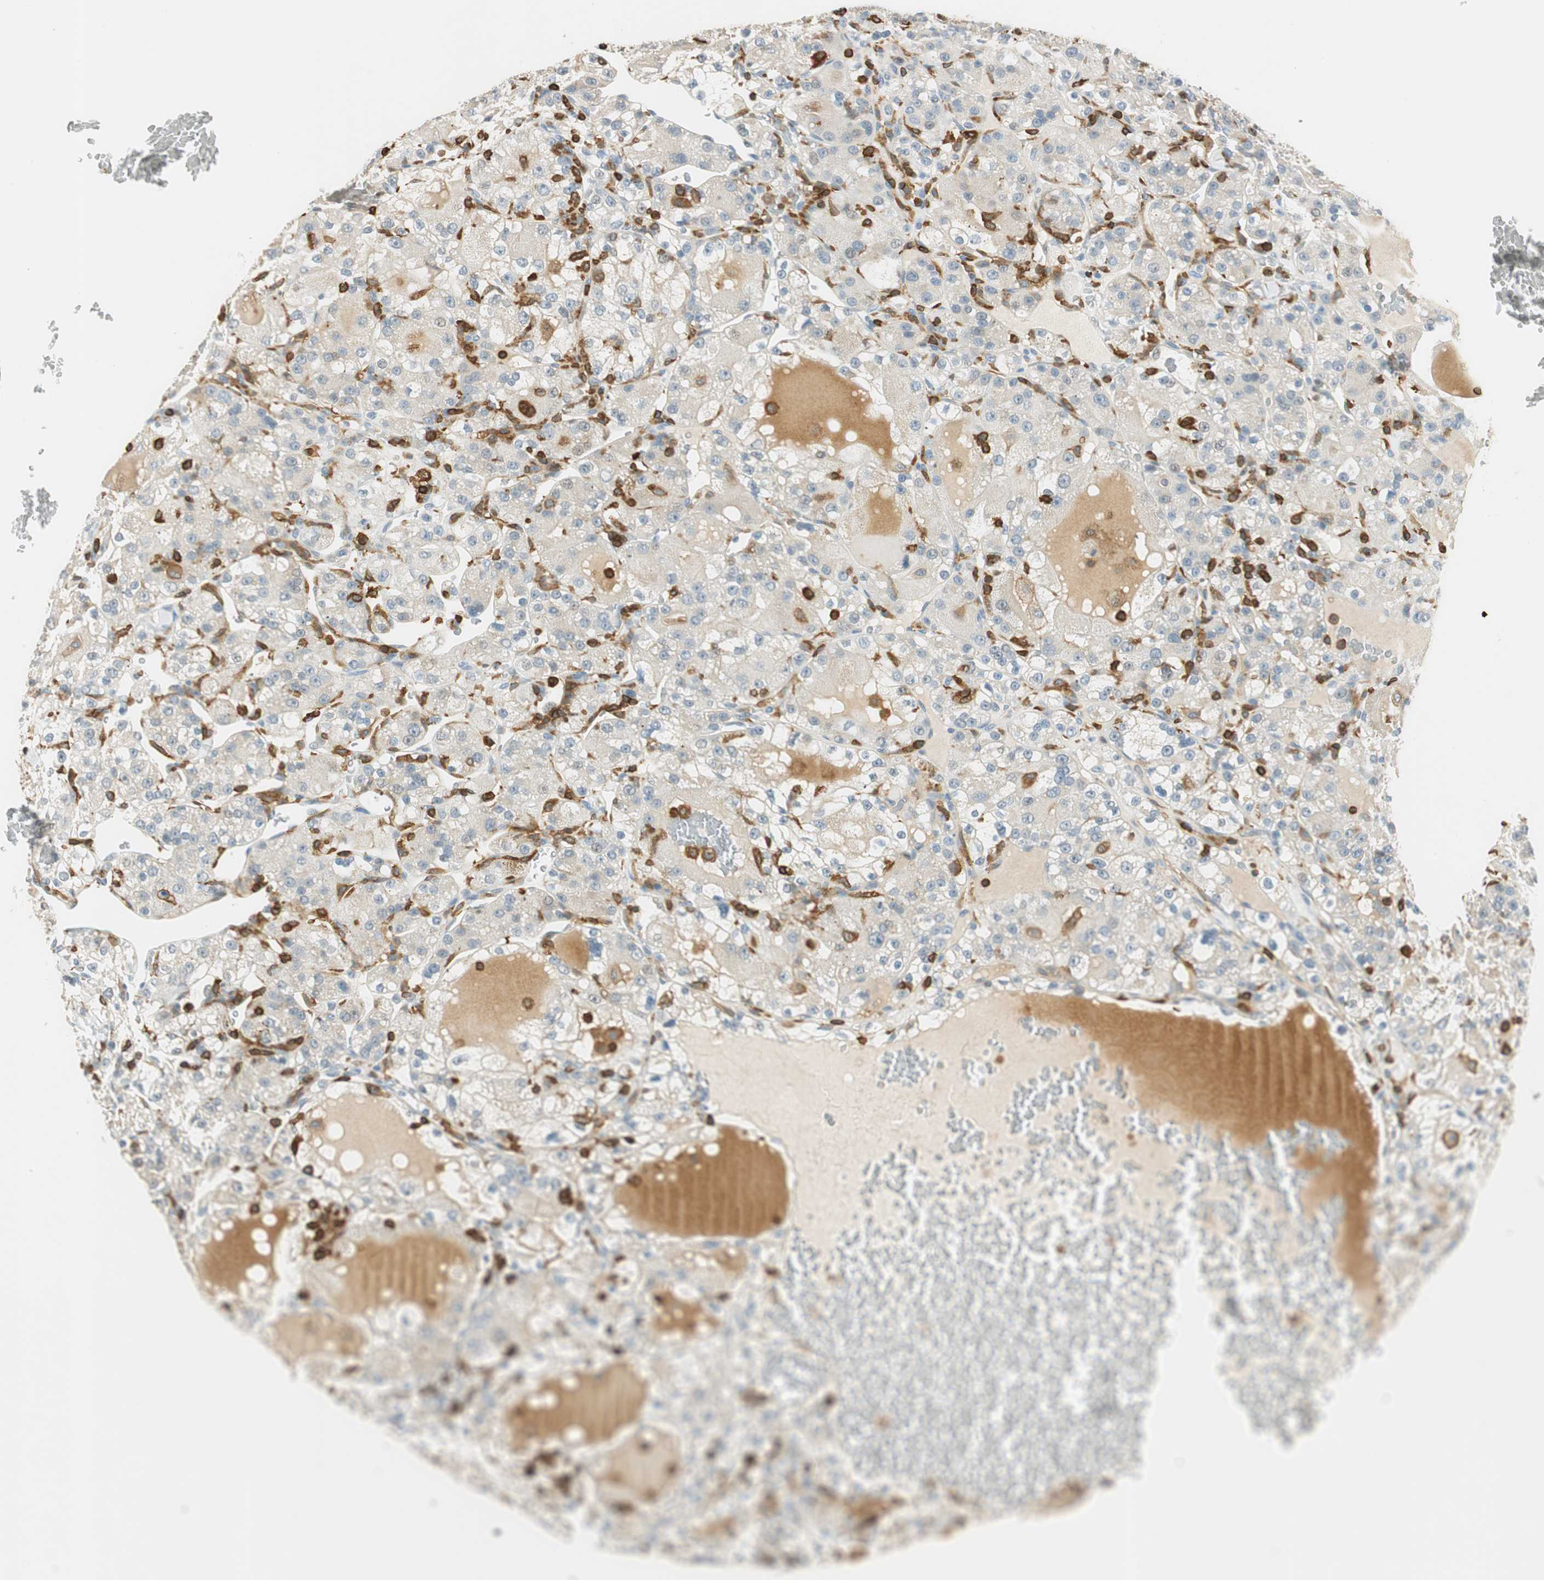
{"staining": {"intensity": "strong", "quantity": "<25%", "location": "cytoplasmic/membranous"}, "tissue": "renal cancer", "cell_type": "Tumor cells", "image_type": "cancer", "snomed": [{"axis": "morphology", "description": "Normal tissue, NOS"}, {"axis": "morphology", "description": "Adenocarcinoma, NOS"}, {"axis": "topography", "description": "Kidney"}], "caption": "Immunohistochemistry (IHC) of human renal cancer (adenocarcinoma) reveals medium levels of strong cytoplasmic/membranous expression in about <25% of tumor cells. (DAB (3,3'-diaminobenzidine) IHC, brown staining for protein, blue staining for nuclei).", "gene": "HPGD", "patient": {"sex": "male", "age": 61}}